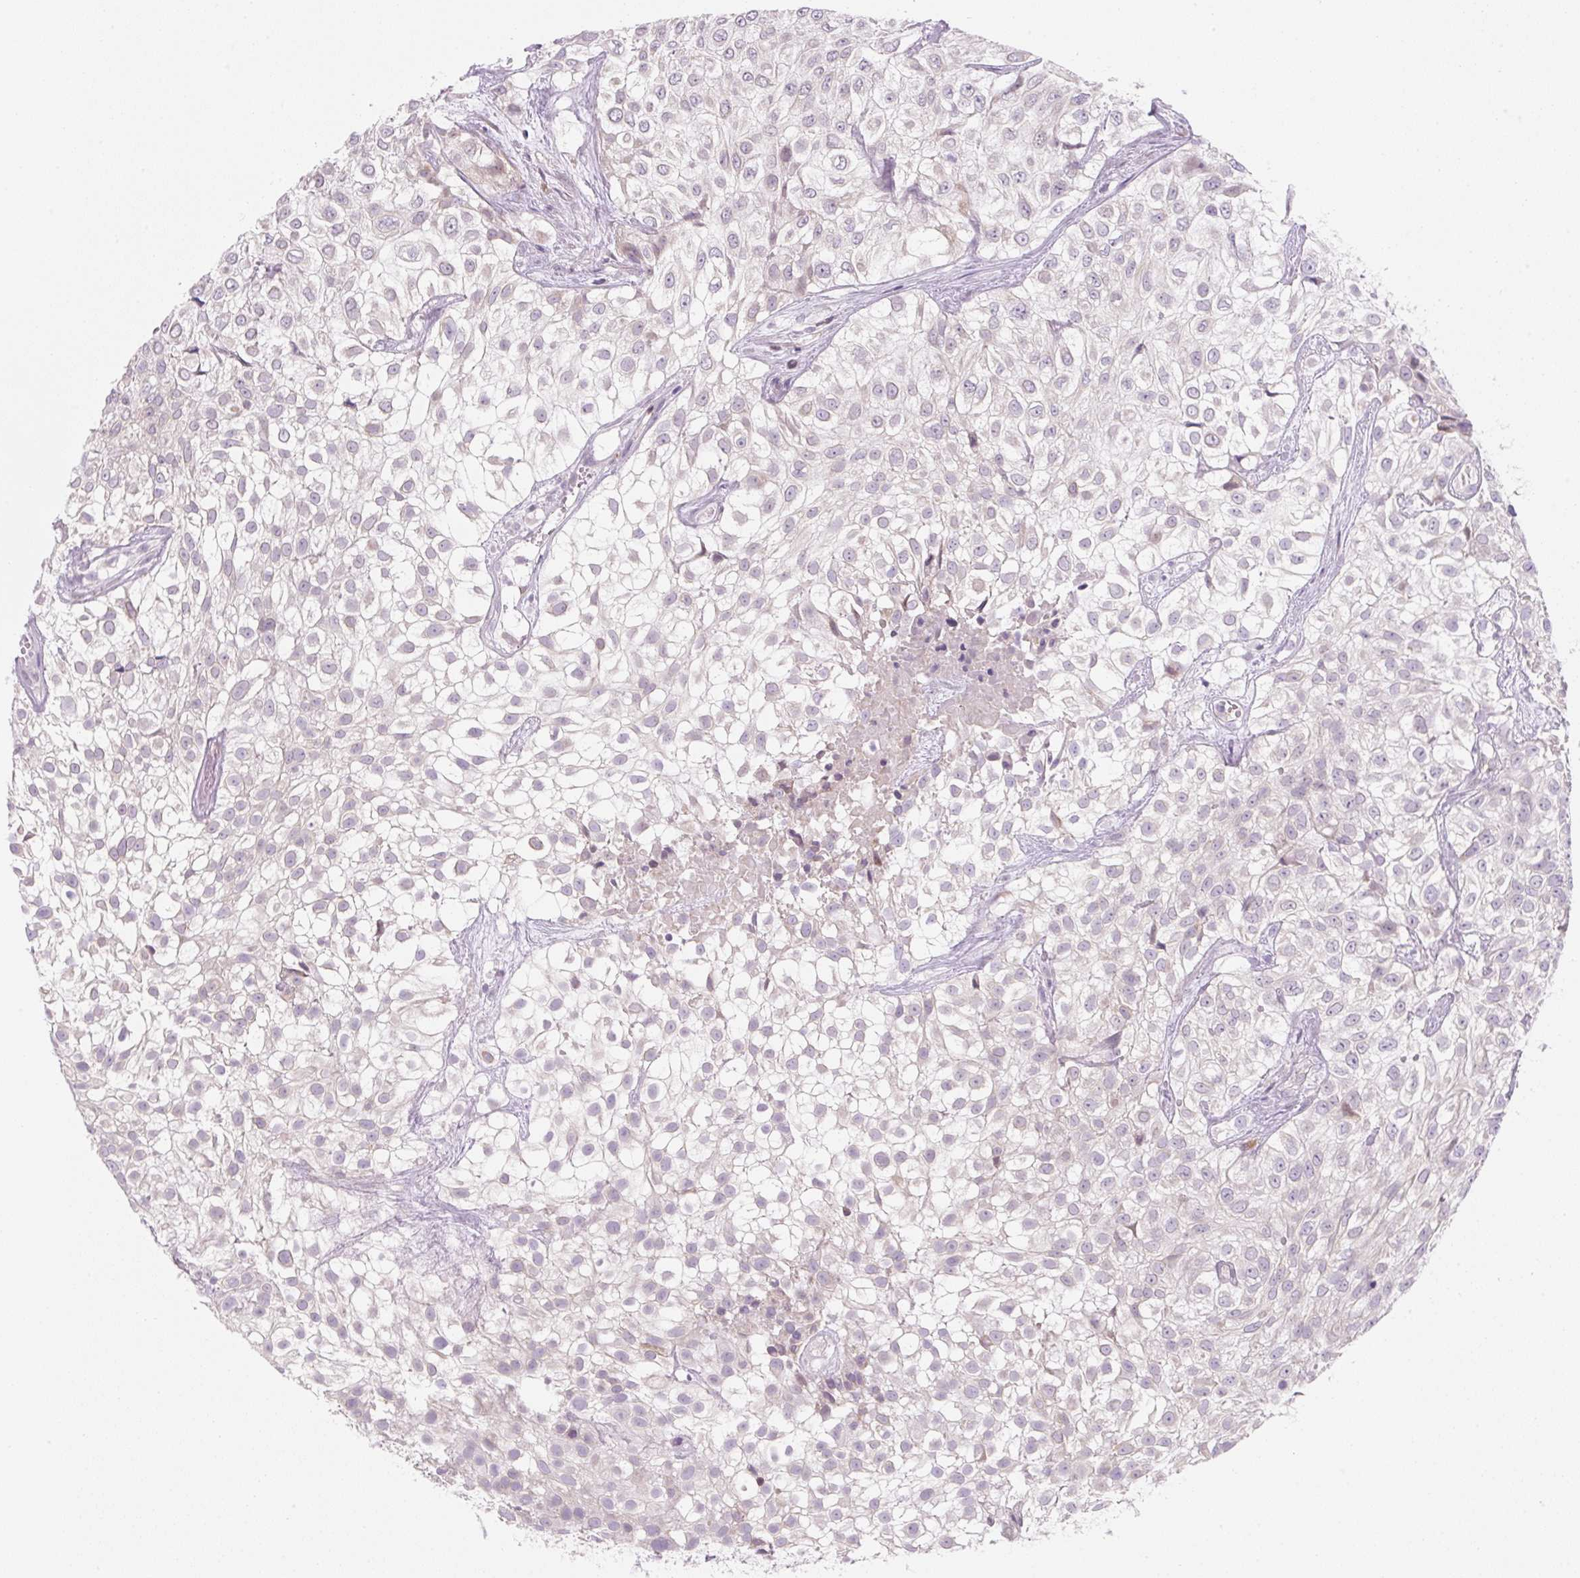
{"staining": {"intensity": "negative", "quantity": "none", "location": "none"}, "tissue": "urothelial cancer", "cell_type": "Tumor cells", "image_type": "cancer", "snomed": [{"axis": "morphology", "description": "Urothelial carcinoma, High grade"}, {"axis": "topography", "description": "Urinary bladder"}], "caption": "Immunohistochemical staining of high-grade urothelial carcinoma shows no significant staining in tumor cells.", "gene": "SYNE3", "patient": {"sex": "male", "age": 56}}